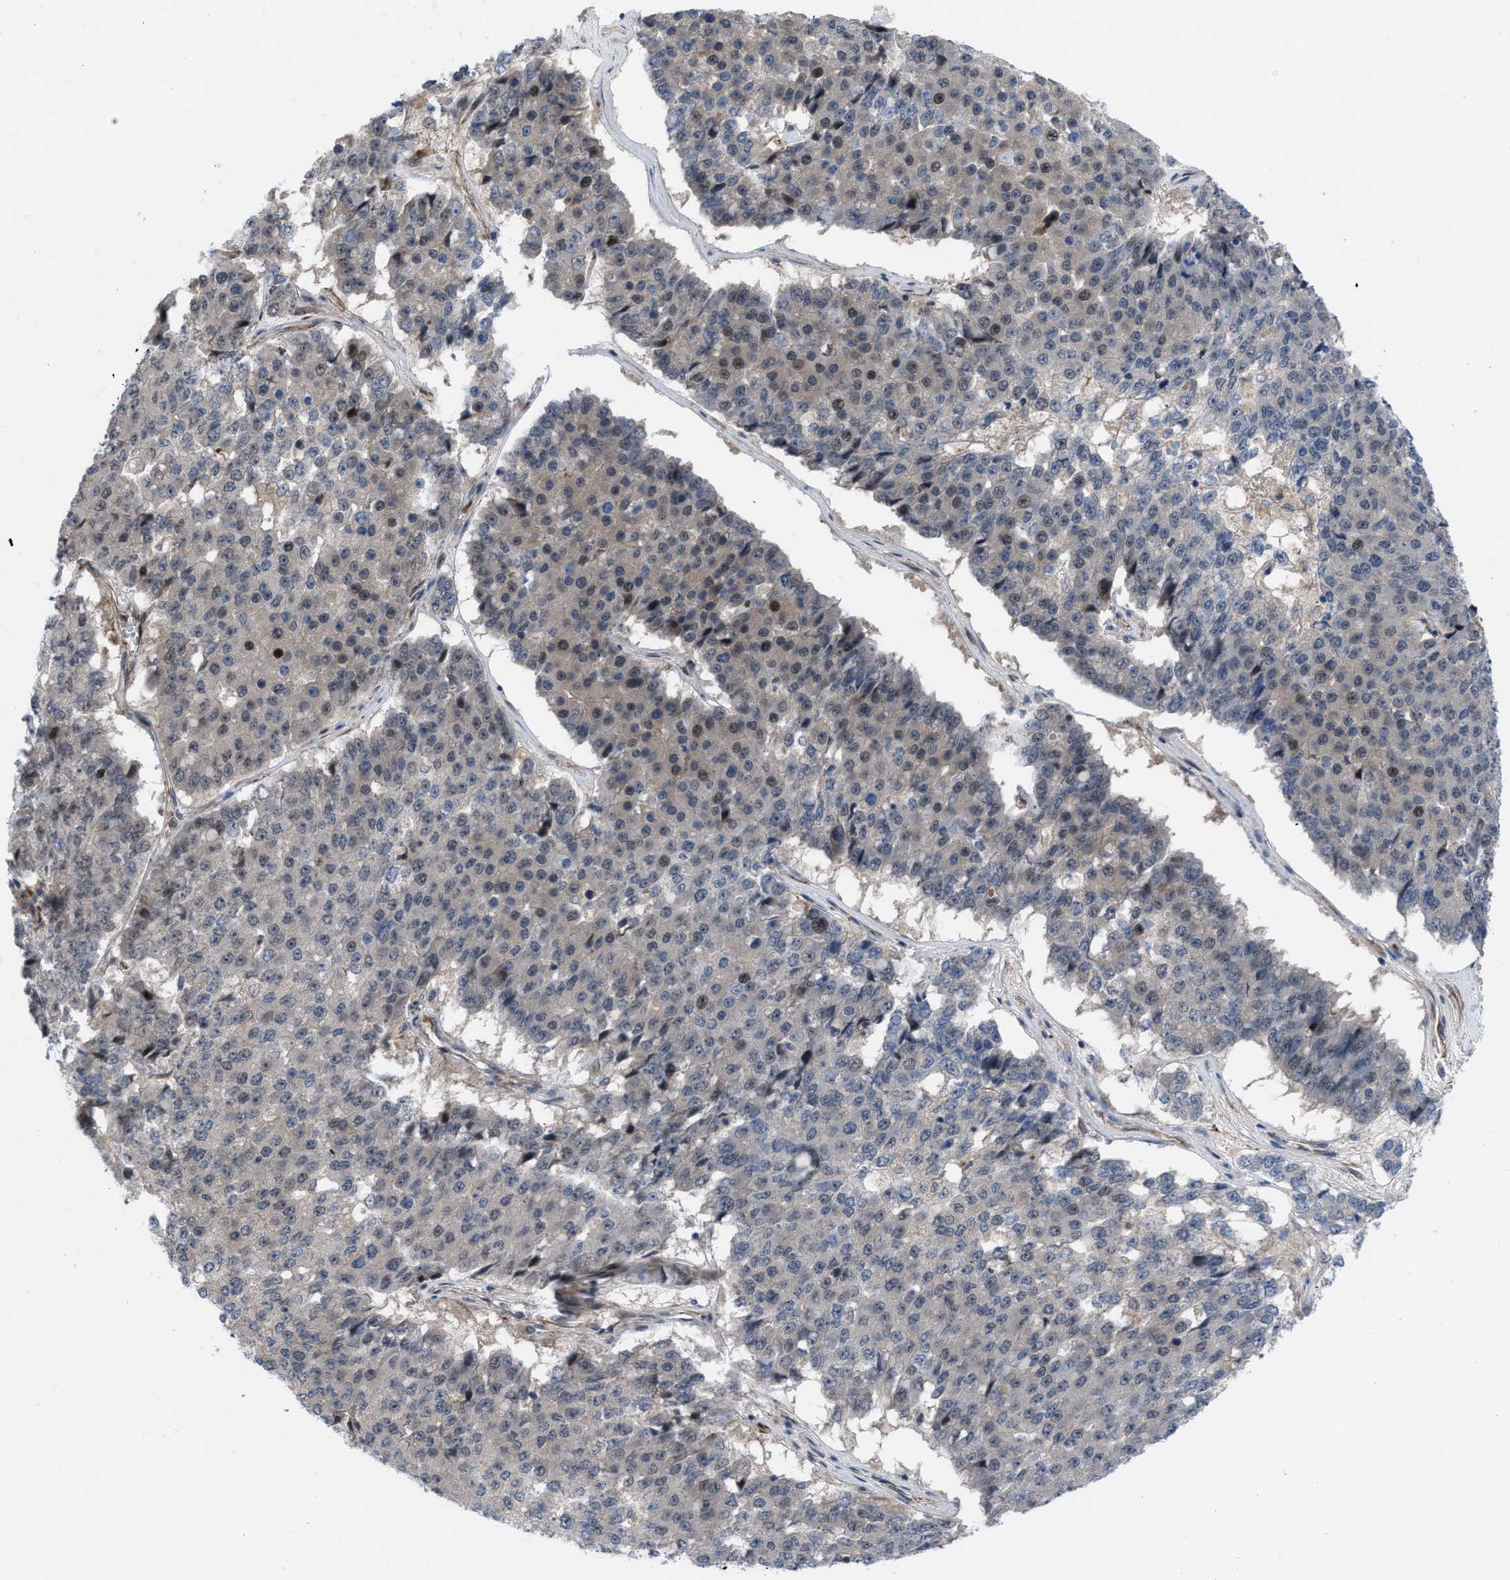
{"staining": {"intensity": "moderate", "quantity": "<25%", "location": "nuclear"}, "tissue": "pancreatic cancer", "cell_type": "Tumor cells", "image_type": "cancer", "snomed": [{"axis": "morphology", "description": "Adenocarcinoma, NOS"}, {"axis": "topography", "description": "Pancreas"}], "caption": "A brown stain shows moderate nuclear positivity of a protein in pancreatic cancer tumor cells.", "gene": "IL17RE", "patient": {"sex": "male", "age": 50}}